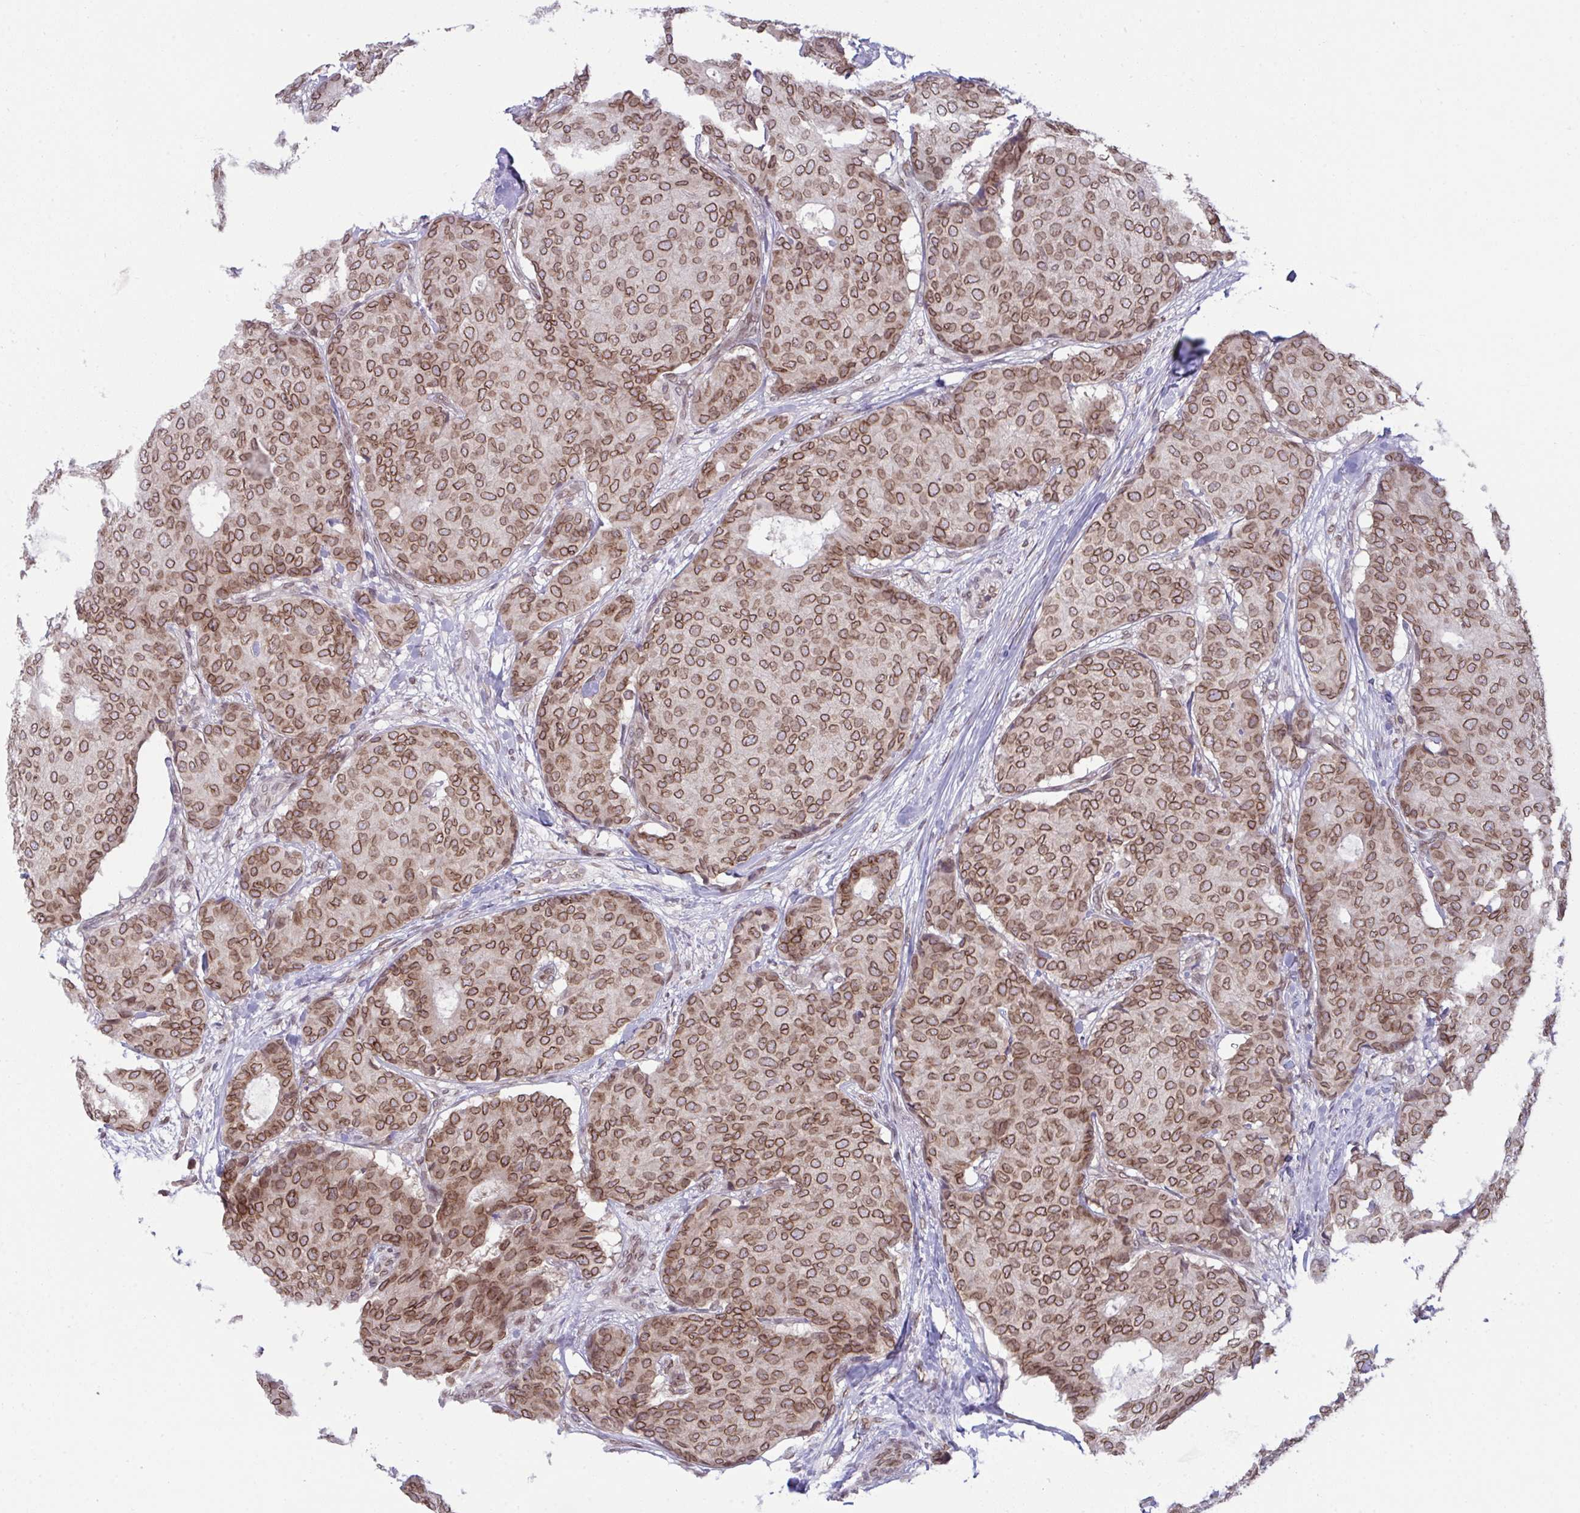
{"staining": {"intensity": "moderate", "quantity": ">75%", "location": "cytoplasmic/membranous,nuclear"}, "tissue": "breast cancer", "cell_type": "Tumor cells", "image_type": "cancer", "snomed": [{"axis": "morphology", "description": "Duct carcinoma"}, {"axis": "topography", "description": "Breast"}], "caption": "Moderate cytoplasmic/membranous and nuclear protein positivity is present in approximately >75% of tumor cells in breast cancer (infiltrating ductal carcinoma).", "gene": "RANBP2", "patient": {"sex": "female", "age": 75}}